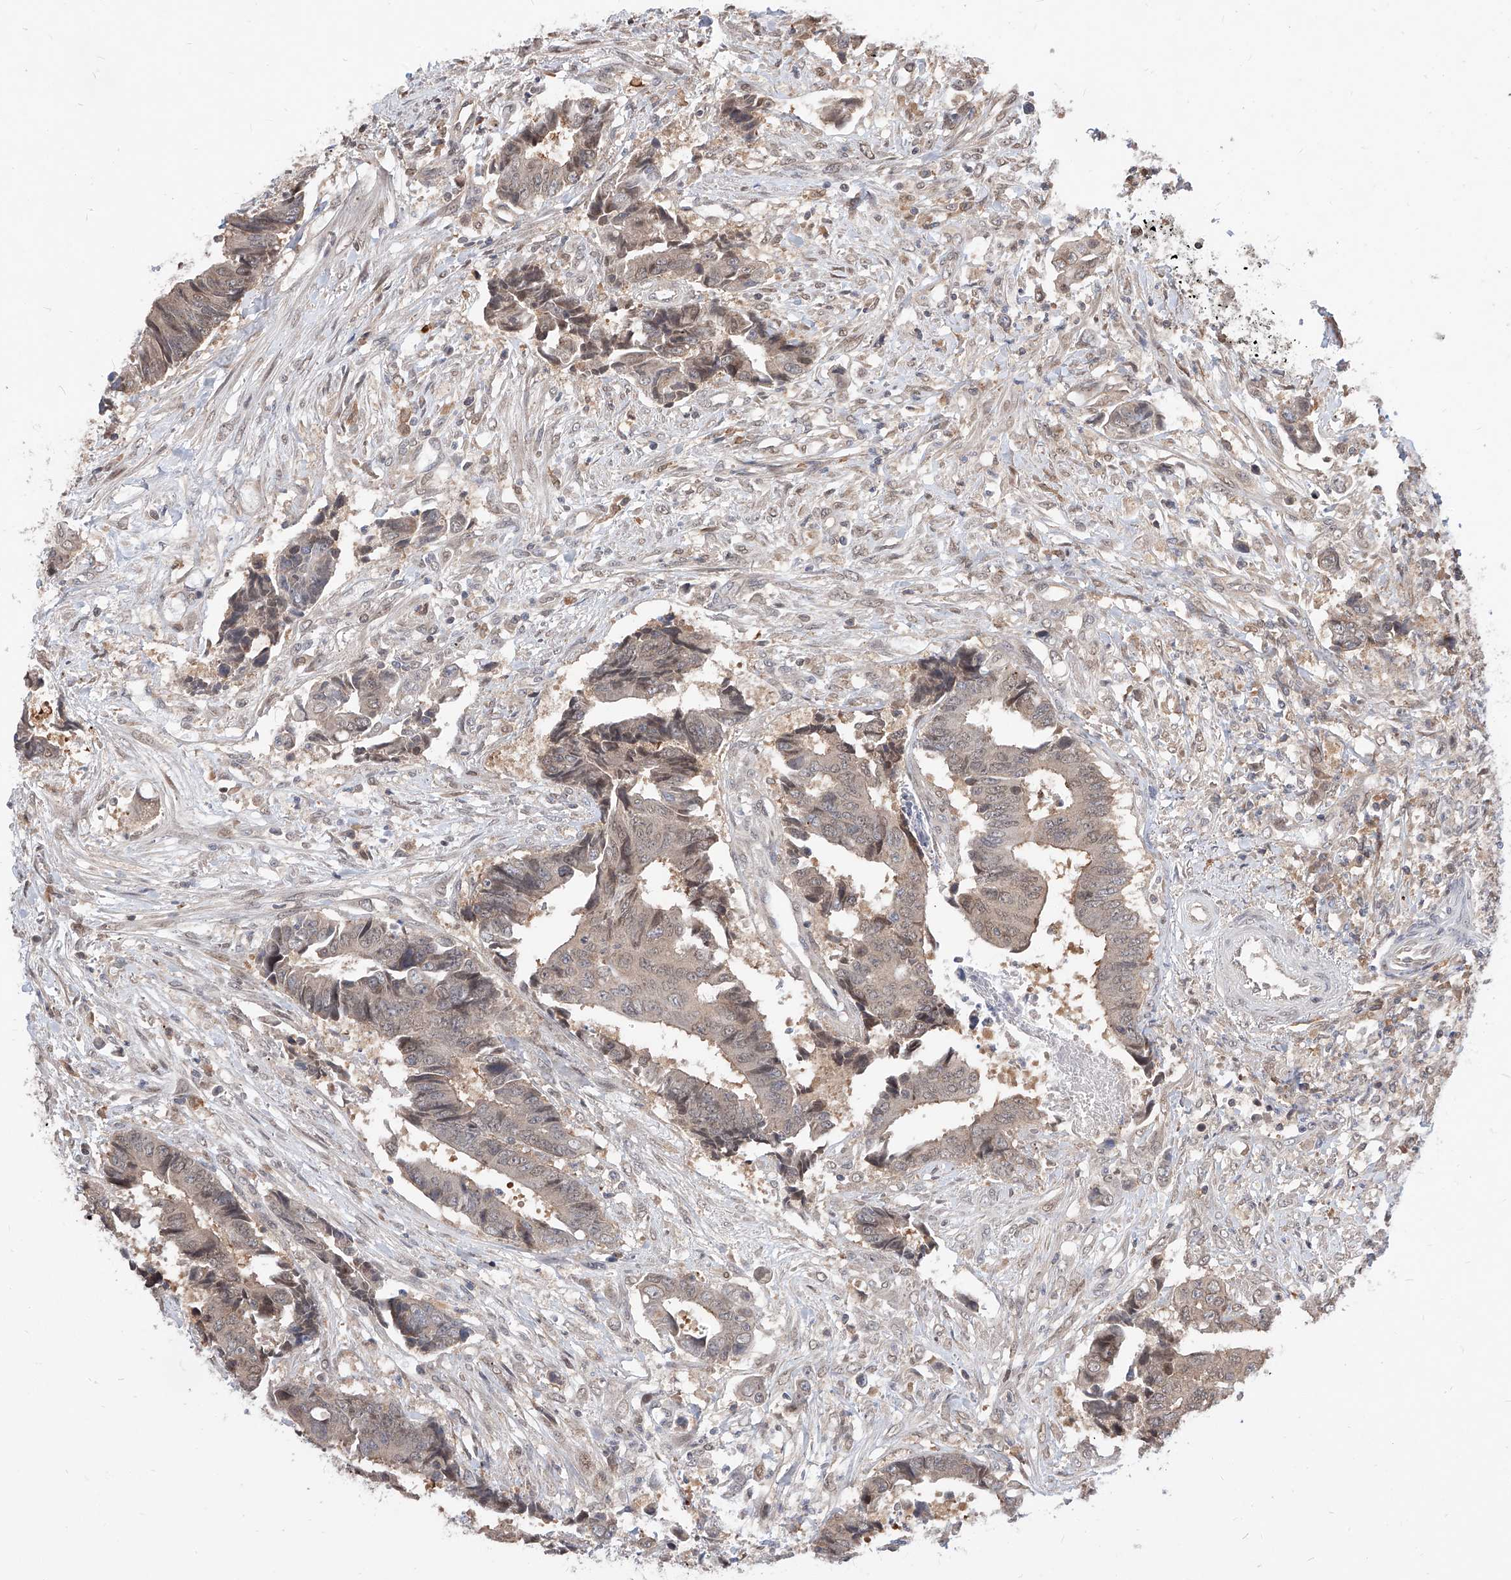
{"staining": {"intensity": "weak", "quantity": ">75%", "location": "cytoplasmic/membranous"}, "tissue": "colorectal cancer", "cell_type": "Tumor cells", "image_type": "cancer", "snomed": [{"axis": "morphology", "description": "Adenocarcinoma, NOS"}, {"axis": "topography", "description": "Rectum"}], "caption": "About >75% of tumor cells in colorectal cancer demonstrate weak cytoplasmic/membranous protein positivity as visualized by brown immunohistochemical staining.", "gene": "DIRAS3", "patient": {"sex": "male", "age": 84}}